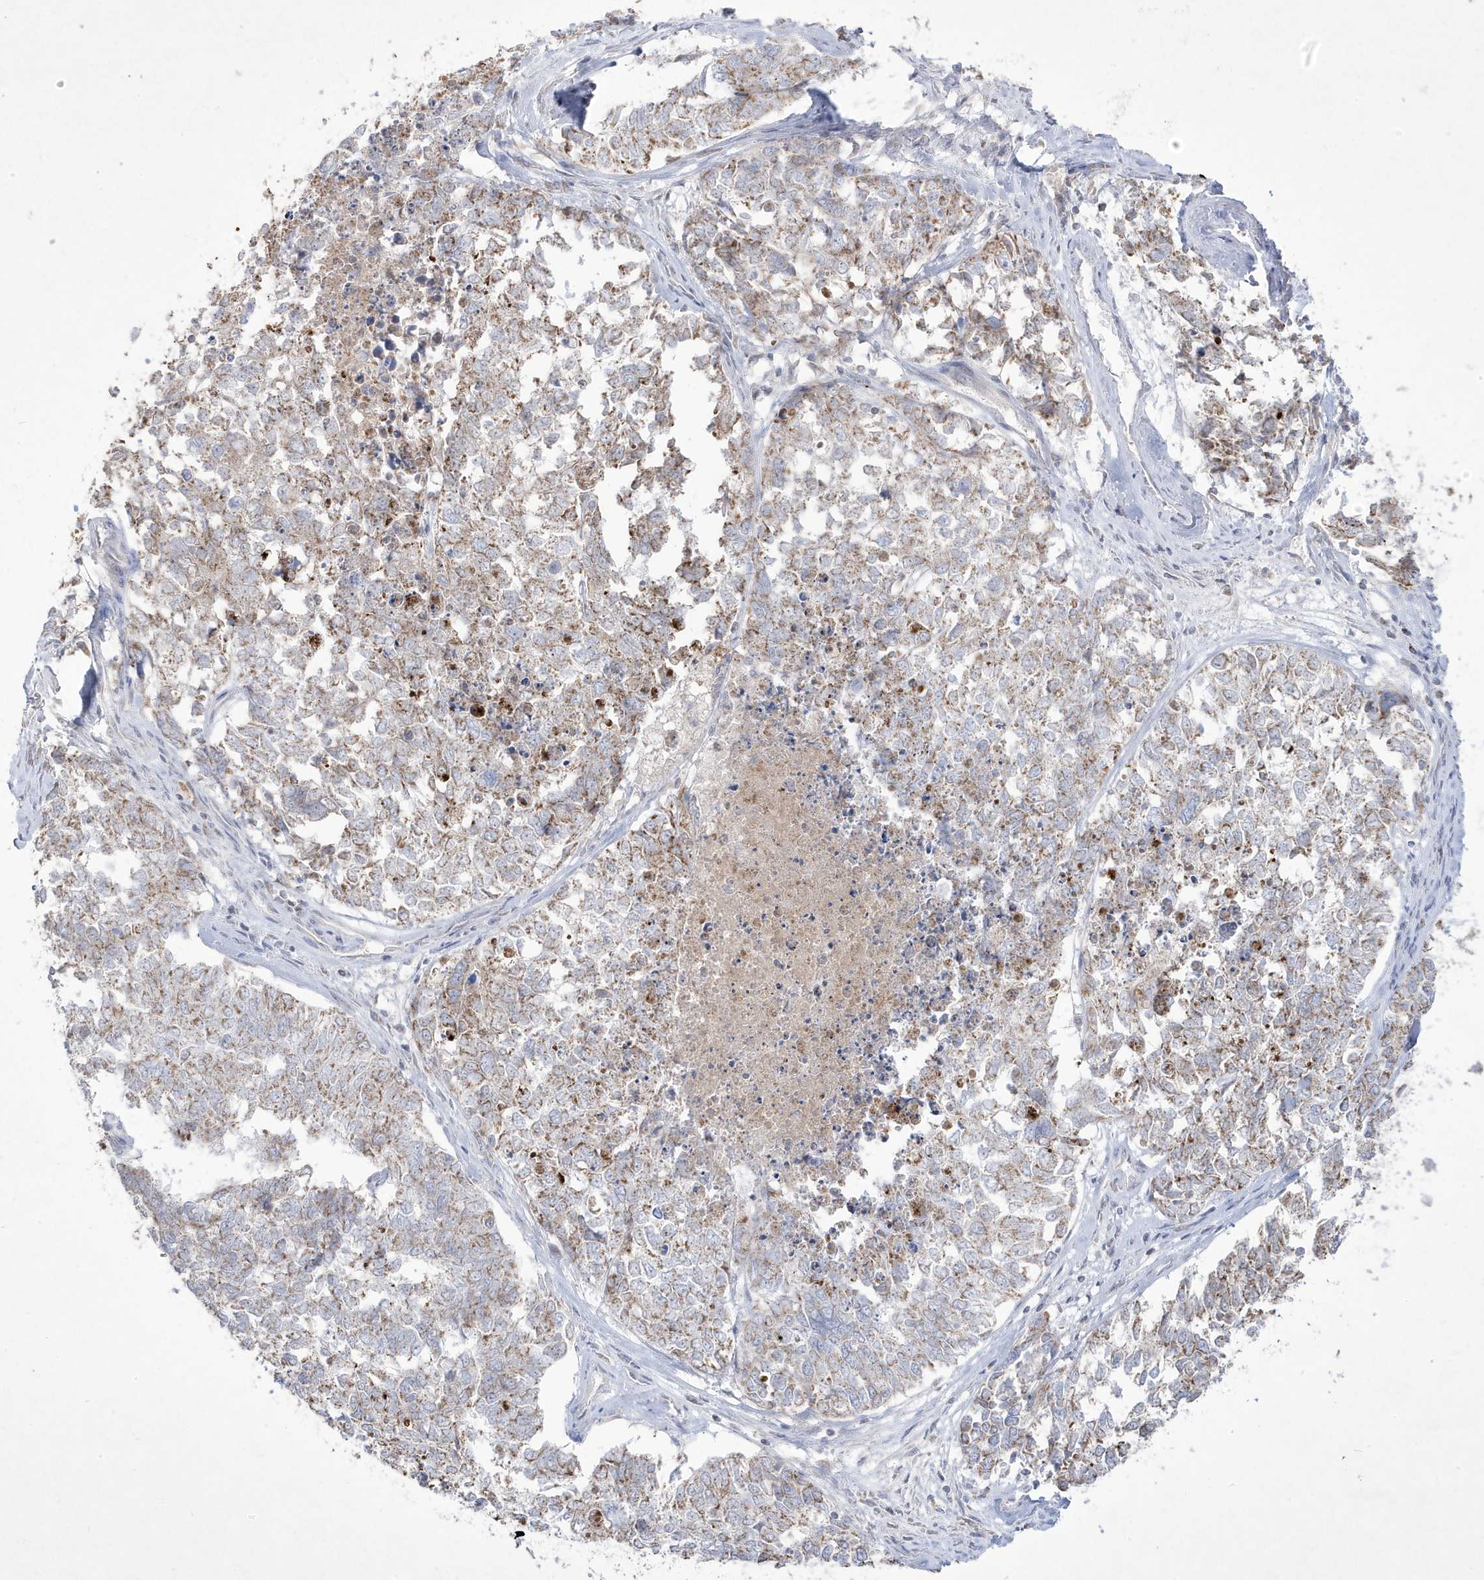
{"staining": {"intensity": "weak", "quantity": "25%-75%", "location": "cytoplasmic/membranous"}, "tissue": "cervical cancer", "cell_type": "Tumor cells", "image_type": "cancer", "snomed": [{"axis": "morphology", "description": "Squamous cell carcinoma, NOS"}, {"axis": "topography", "description": "Cervix"}], "caption": "Tumor cells show low levels of weak cytoplasmic/membranous expression in about 25%-75% of cells in human squamous cell carcinoma (cervical).", "gene": "ADAMTSL3", "patient": {"sex": "female", "age": 63}}